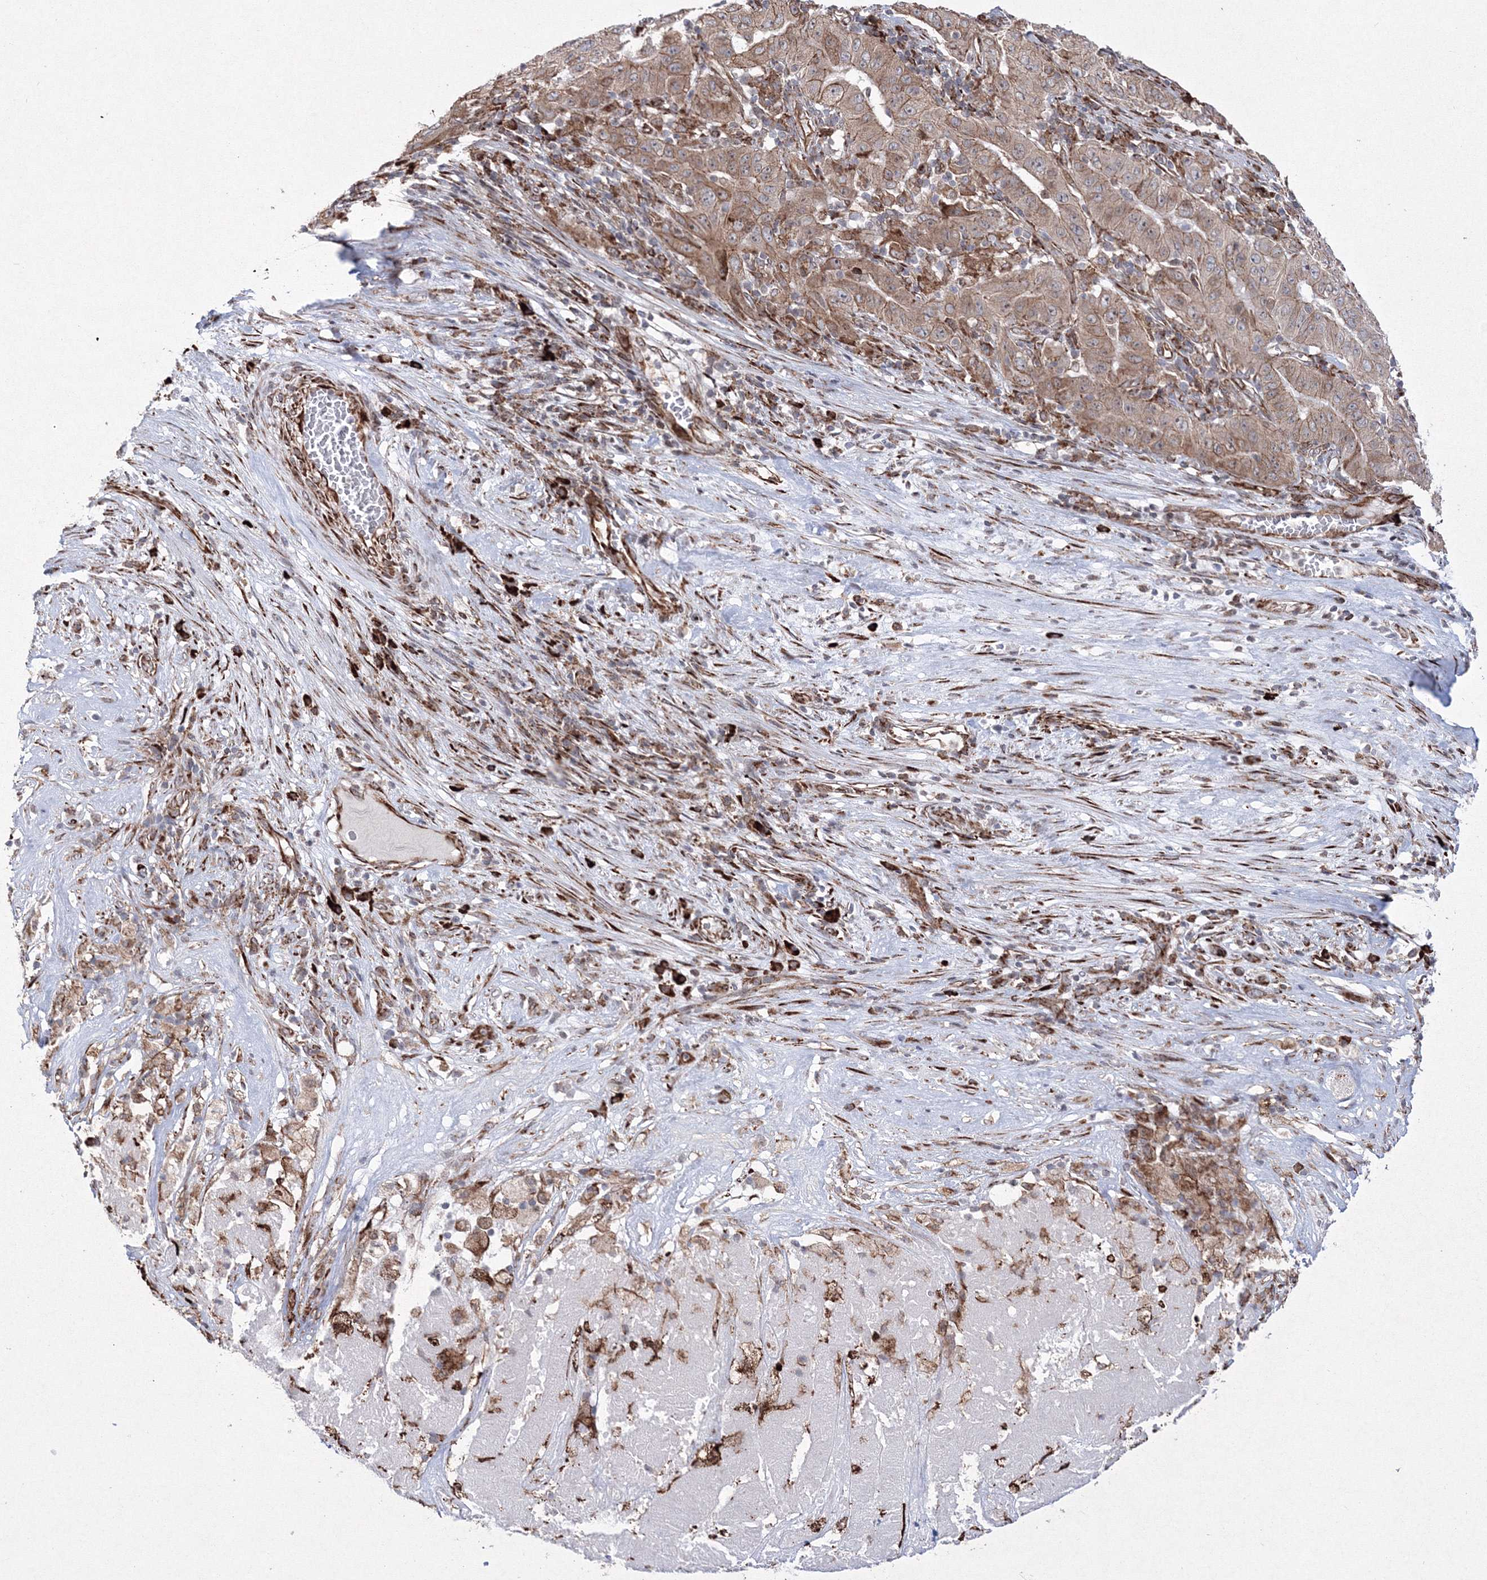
{"staining": {"intensity": "moderate", "quantity": ">75%", "location": "cytoplasmic/membranous"}, "tissue": "pancreatic cancer", "cell_type": "Tumor cells", "image_type": "cancer", "snomed": [{"axis": "morphology", "description": "Adenocarcinoma, NOS"}, {"axis": "topography", "description": "Pancreas"}], "caption": "Immunohistochemistry (IHC) micrograph of neoplastic tissue: human adenocarcinoma (pancreatic) stained using IHC shows medium levels of moderate protein expression localized specifically in the cytoplasmic/membranous of tumor cells, appearing as a cytoplasmic/membranous brown color.", "gene": "EFCAB12", "patient": {"sex": "male", "age": 63}}